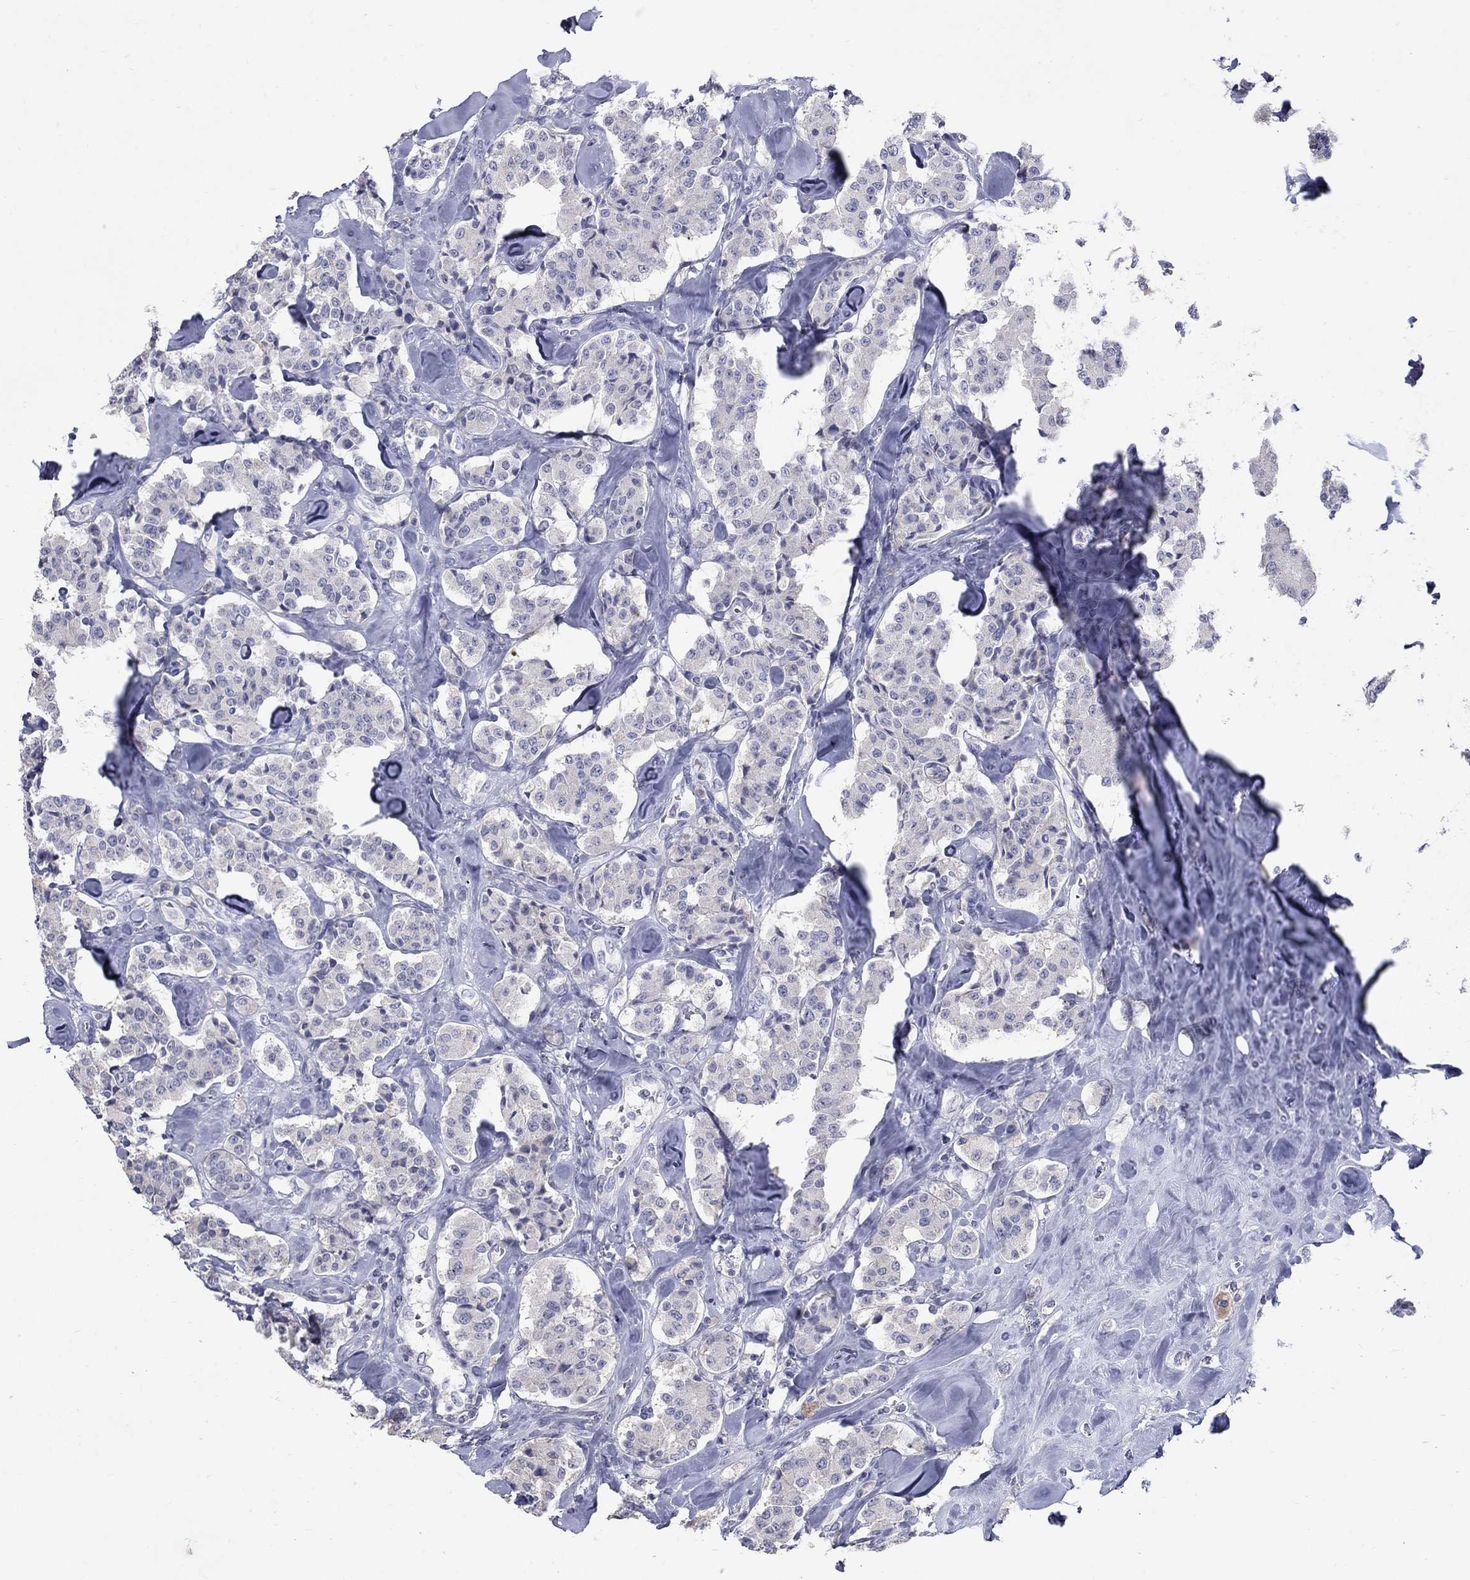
{"staining": {"intensity": "negative", "quantity": "none", "location": "none"}, "tissue": "carcinoid", "cell_type": "Tumor cells", "image_type": "cancer", "snomed": [{"axis": "morphology", "description": "Carcinoid, malignant, NOS"}, {"axis": "topography", "description": "Pancreas"}], "caption": "This micrograph is of carcinoid stained with immunohistochemistry to label a protein in brown with the nuclei are counter-stained blue. There is no staining in tumor cells.", "gene": "PTH1R", "patient": {"sex": "male", "age": 41}}